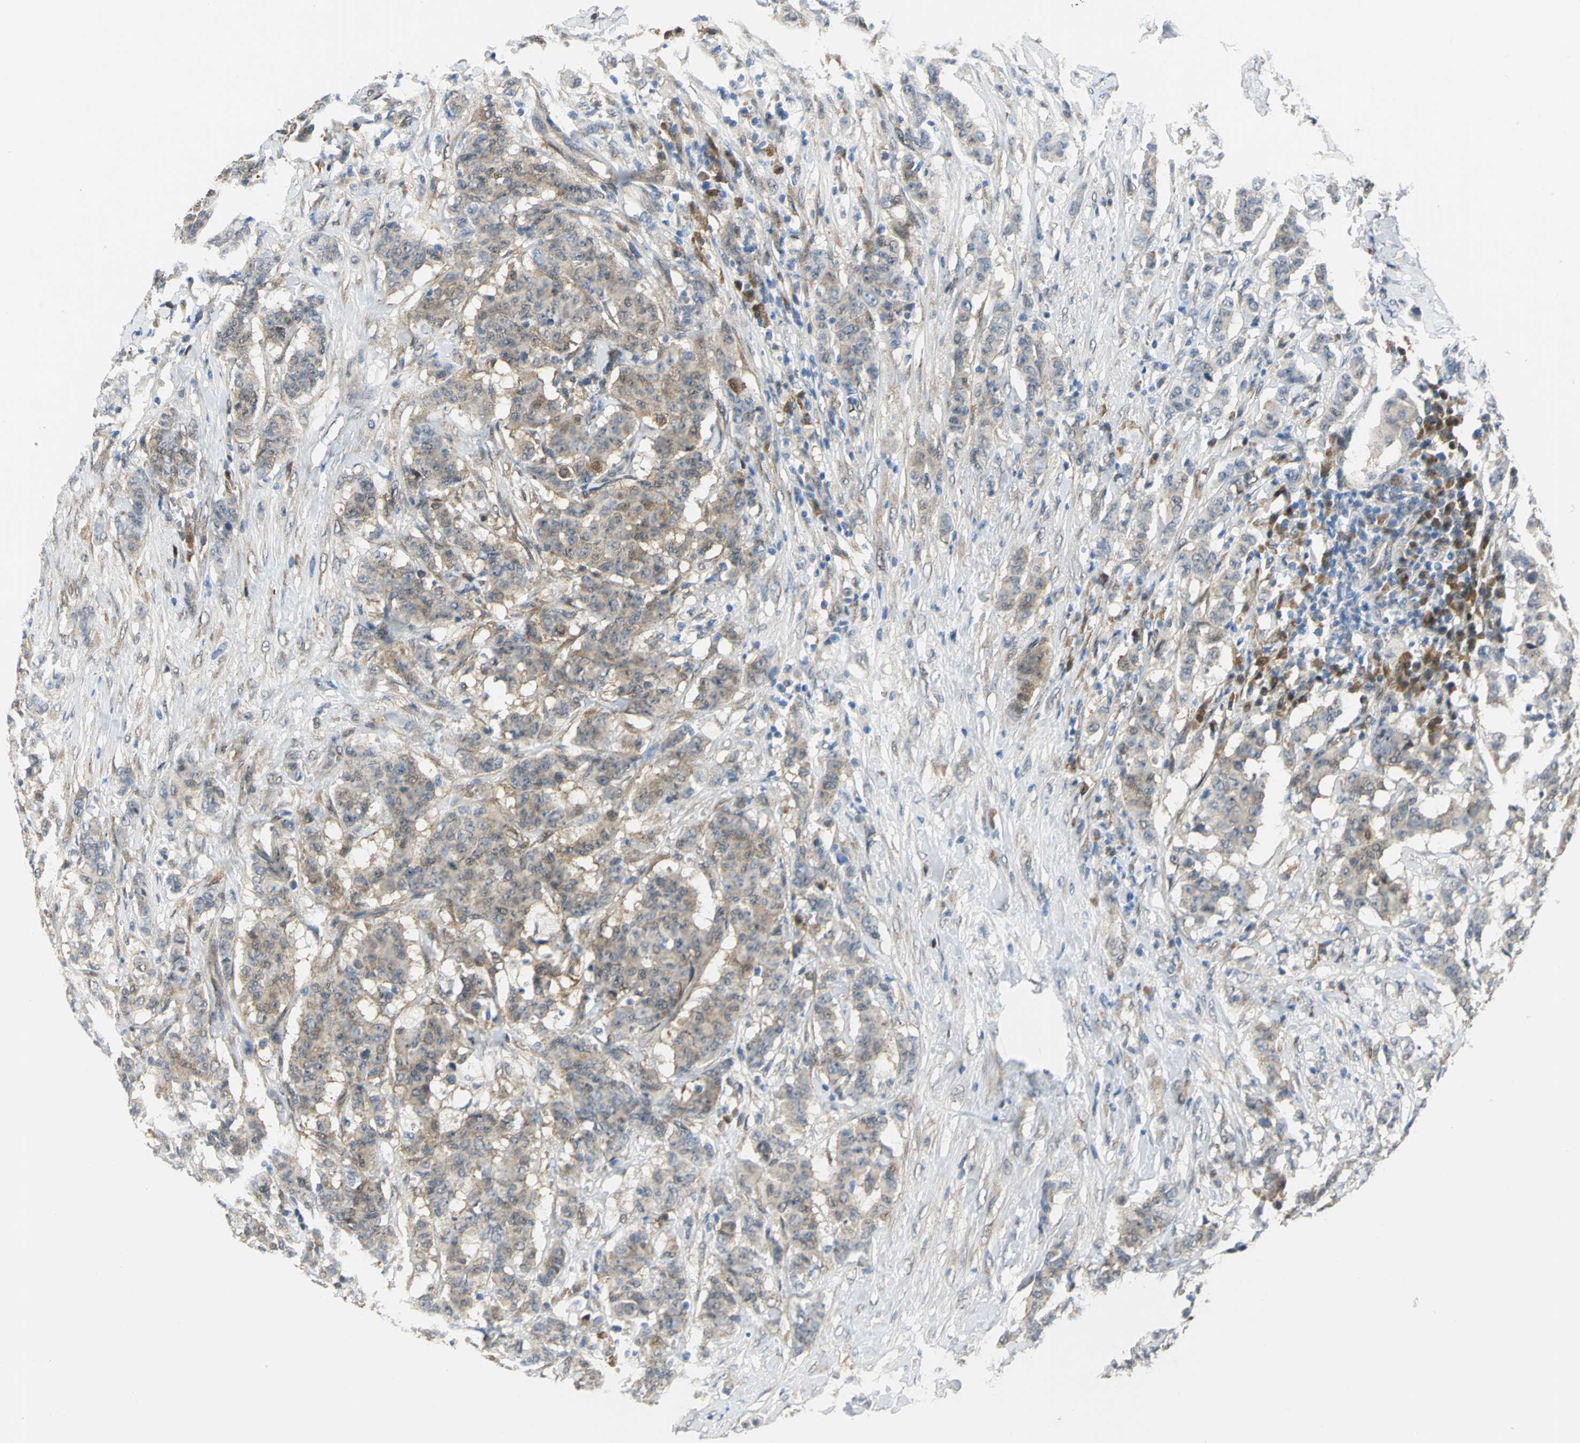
{"staining": {"intensity": "weak", "quantity": "25%-75%", "location": "cytoplasmic/membranous"}, "tissue": "breast cancer", "cell_type": "Tumor cells", "image_type": "cancer", "snomed": [{"axis": "morphology", "description": "Duct carcinoma"}, {"axis": "topography", "description": "Breast"}], "caption": "Immunohistochemistry (IHC) micrograph of neoplastic tissue: breast invasive ductal carcinoma stained using immunohistochemistry (IHC) demonstrates low levels of weak protein expression localized specifically in the cytoplasmic/membranous of tumor cells, appearing as a cytoplasmic/membranous brown color.", "gene": "PGM3", "patient": {"sex": "female", "age": 40}}